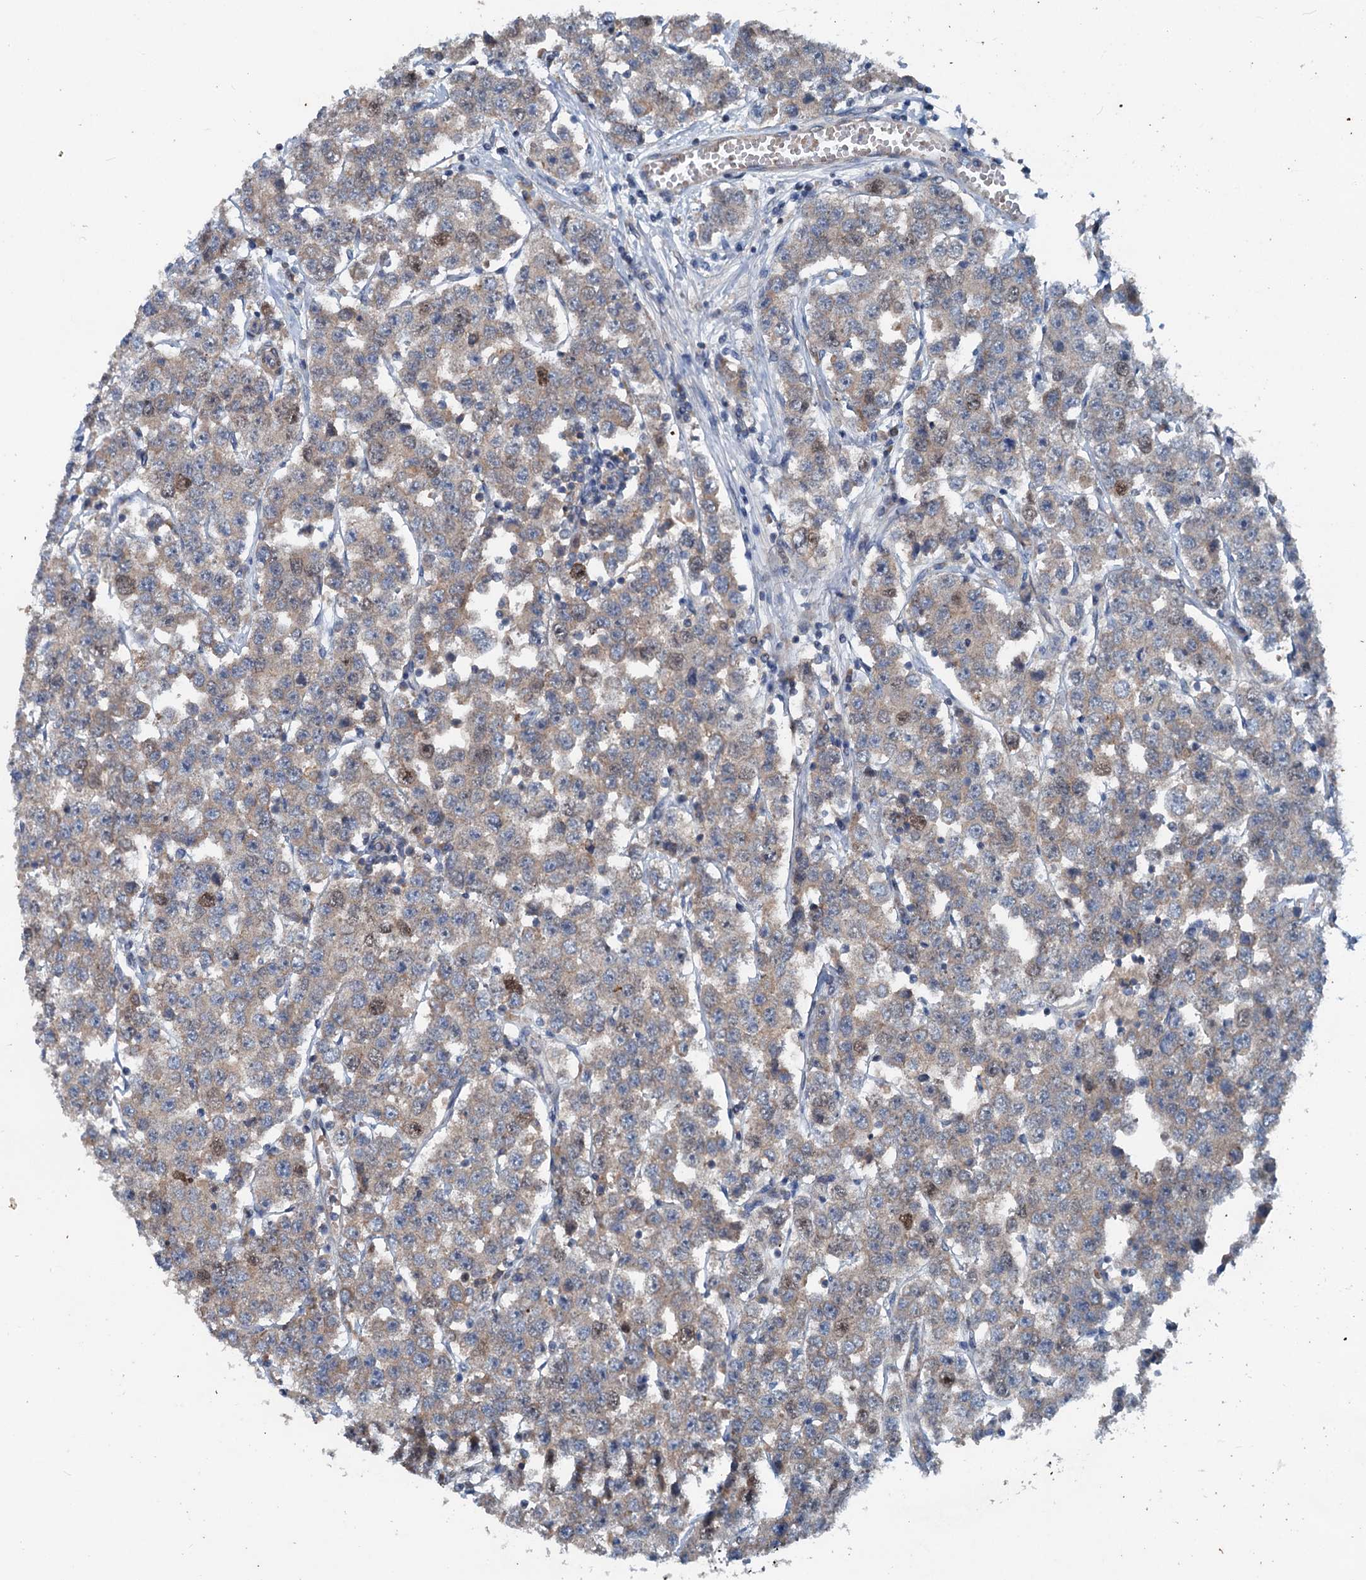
{"staining": {"intensity": "weak", "quantity": "25%-75%", "location": "cytoplasmic/membranous"}, "tissue": "testis cancer", "cell_type": "Tumor cells", "image_type": "cancer", "snomed": [{"axis": "morphology", "description": "Seminoma, NOS"}, {"axis": "topography", "description": "Testis"}], "caption": "Immunohistochemistry of testis cancer (seminoma) demonstrates low levels of weak cytoplasmic/membranous staining in approximately 25%-75% of tumor cells.", "gene": "TEDC1", "patient": {"sex": "male", "age": 28}}